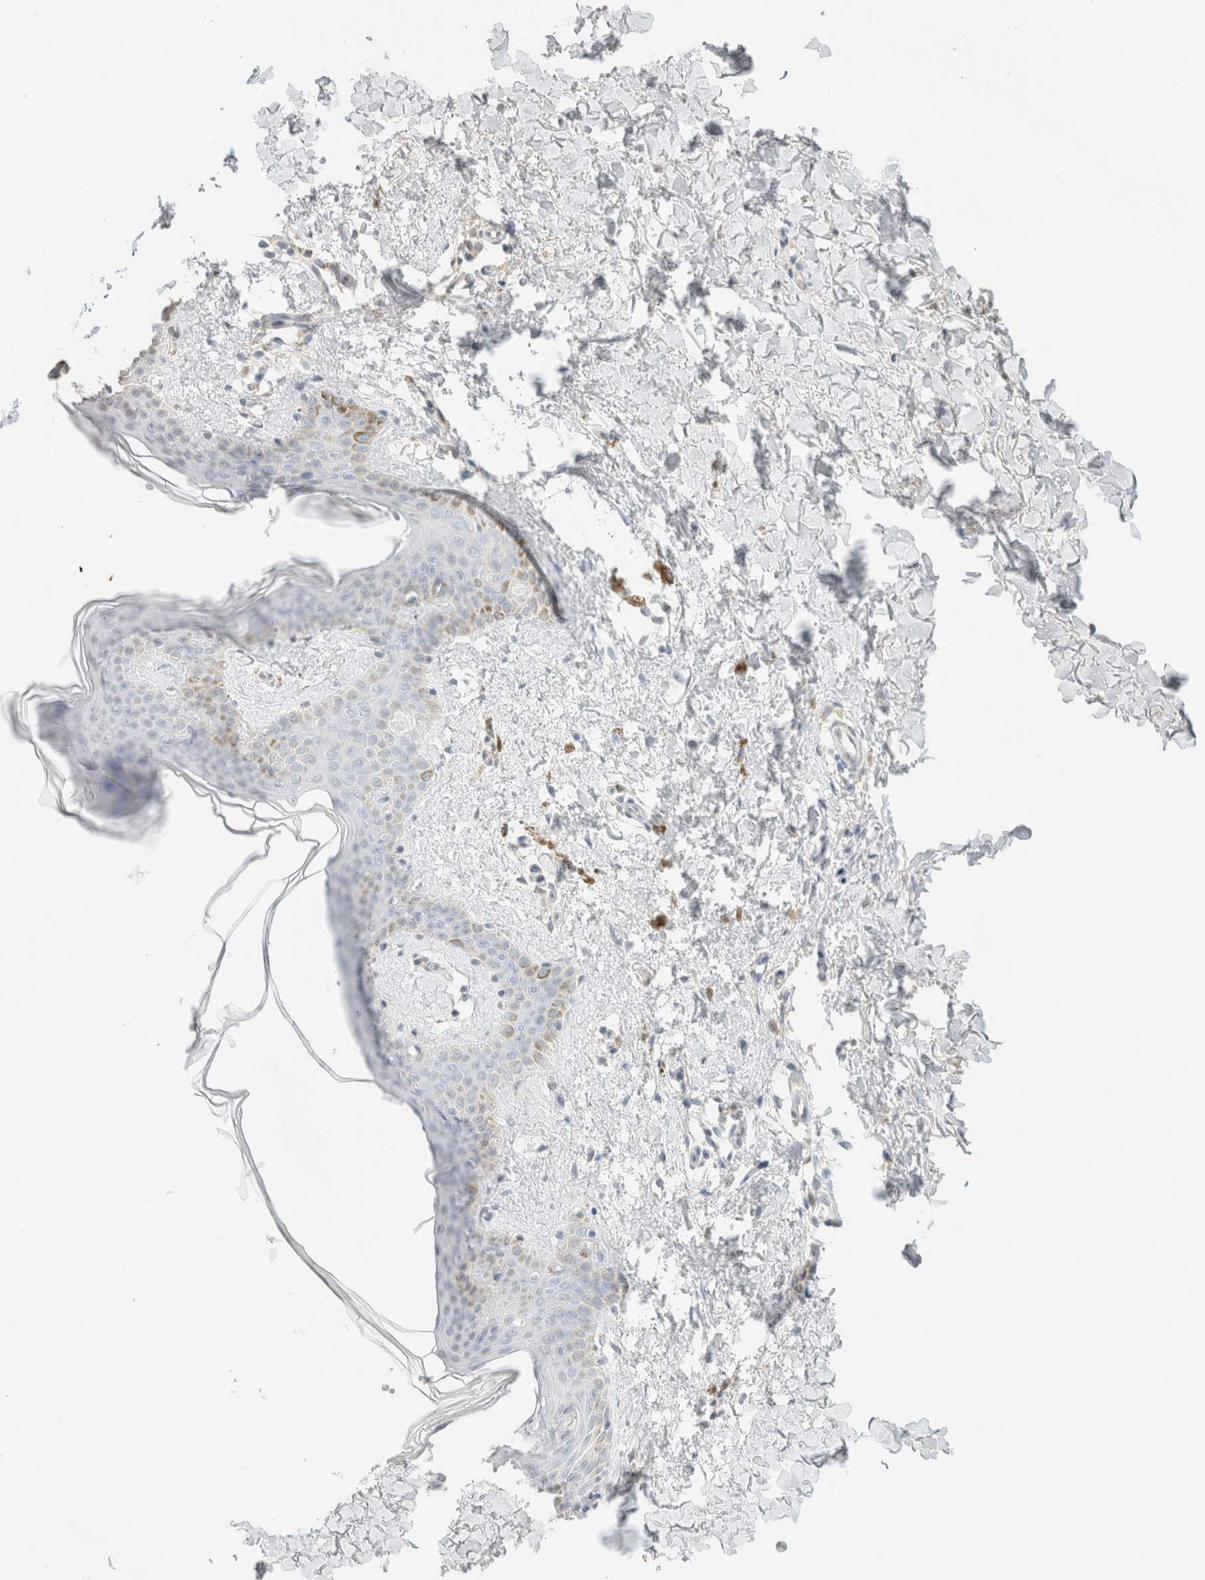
{"staining": {"intensity": "negative", "quantity": "none", "location": "none"}, "tissue": "skin", "cell_type": "Fibroblasts", "image_type": "normal", "snomed": [{"axis": "morphology", "description": "Normal tissue, NOS"}, {"axis": "topography", "description": "Skin"}], "caption": "Immunohistochemistry of normal human skin demonstrates no staining in fibroblasts.", "gene": "CPA1", "patient": {"sex": "female", "age": 46}}